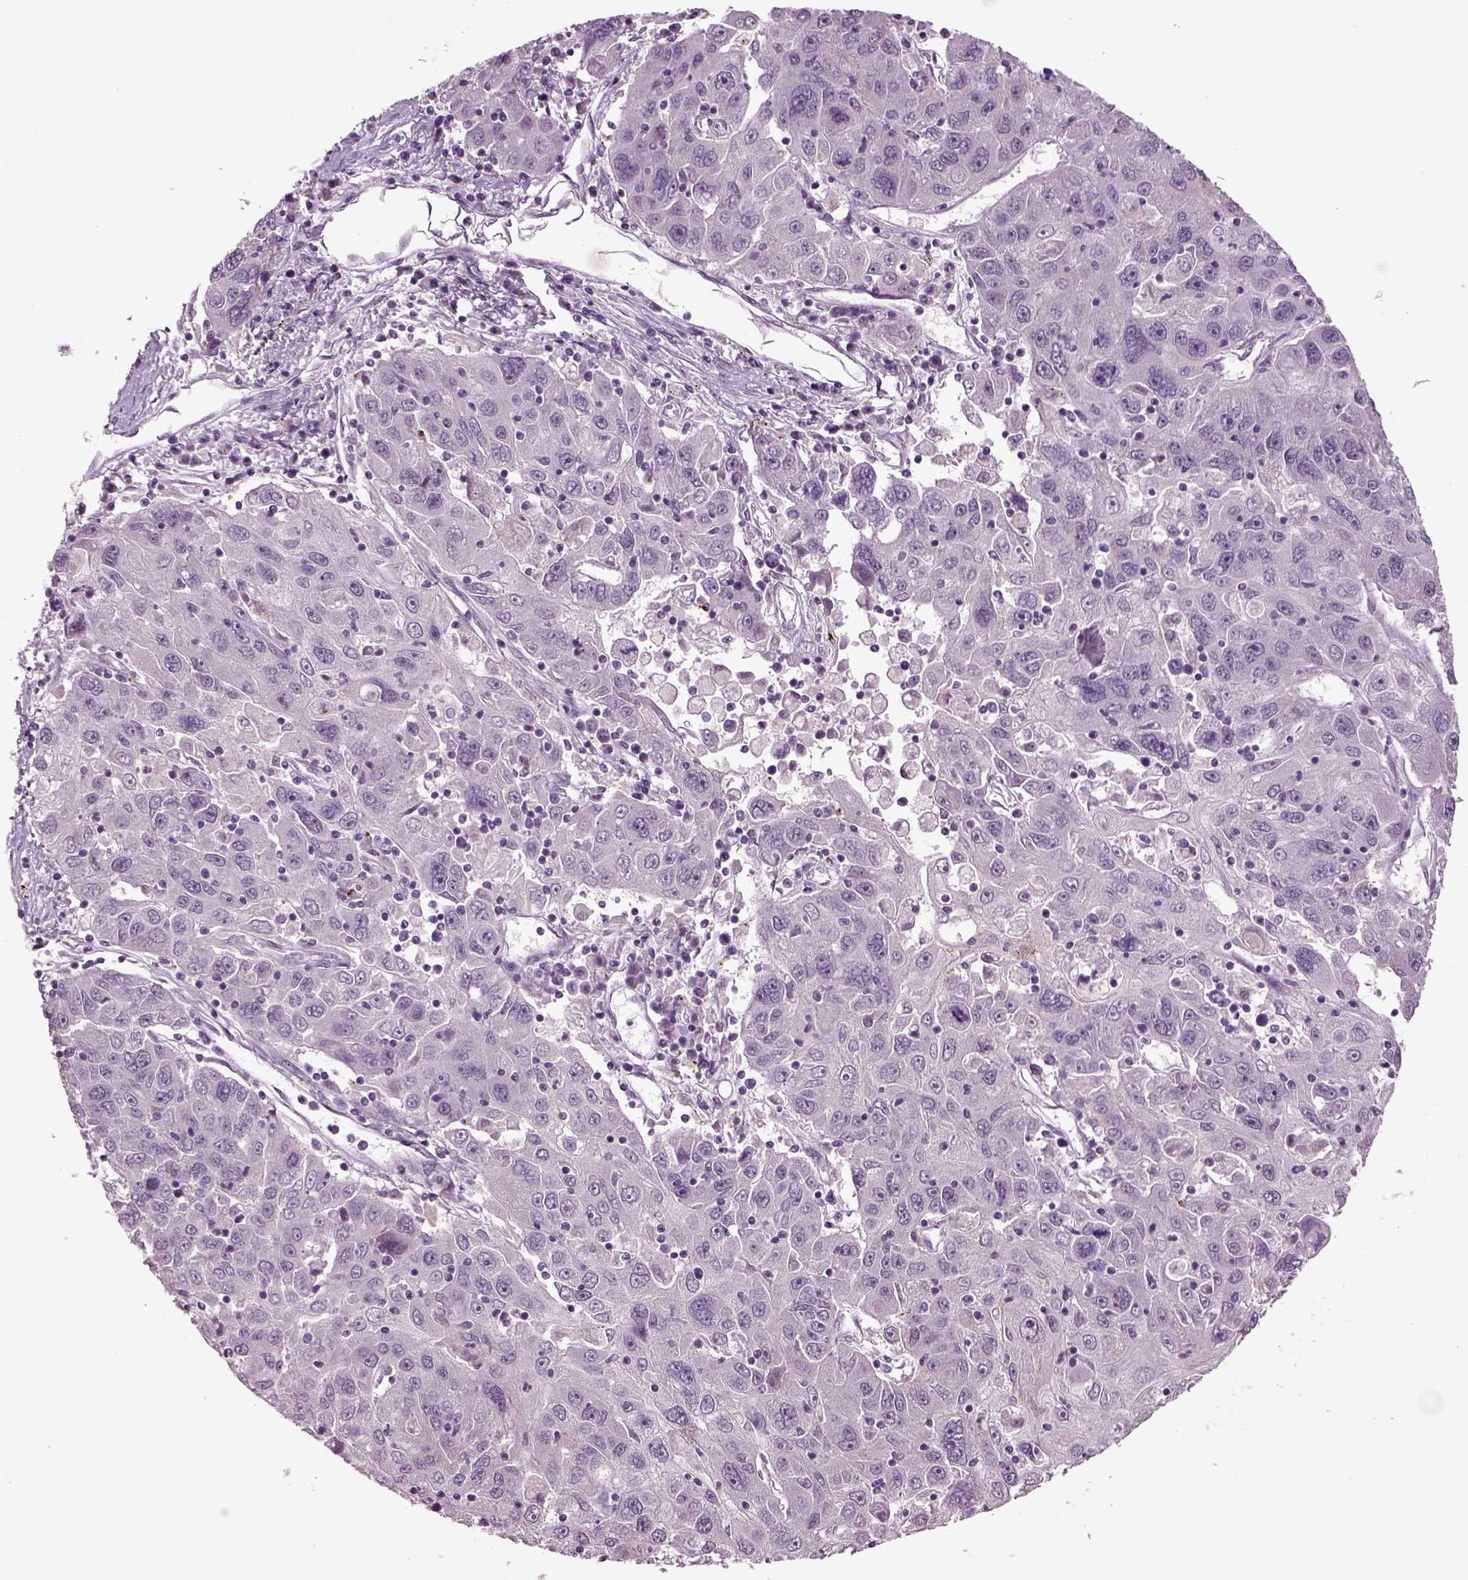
{"staining": {"intensity": "negative", "quantity": "none", "location": "none"}, "tissue": "stomach cancer", "cell_type": "Tumor cells", "image_type": "cancer", "snomed": [{"axis": "morphology", "description": "Adenocarcinoma, NOS"}, {"axis": "topography", "description": "Stomach"}], "caption": "IHC of stomach cancer displays no positivity in tumor cells.", "gene": "SLC17A6", "patient": {"sex": "male", "age": 56}}